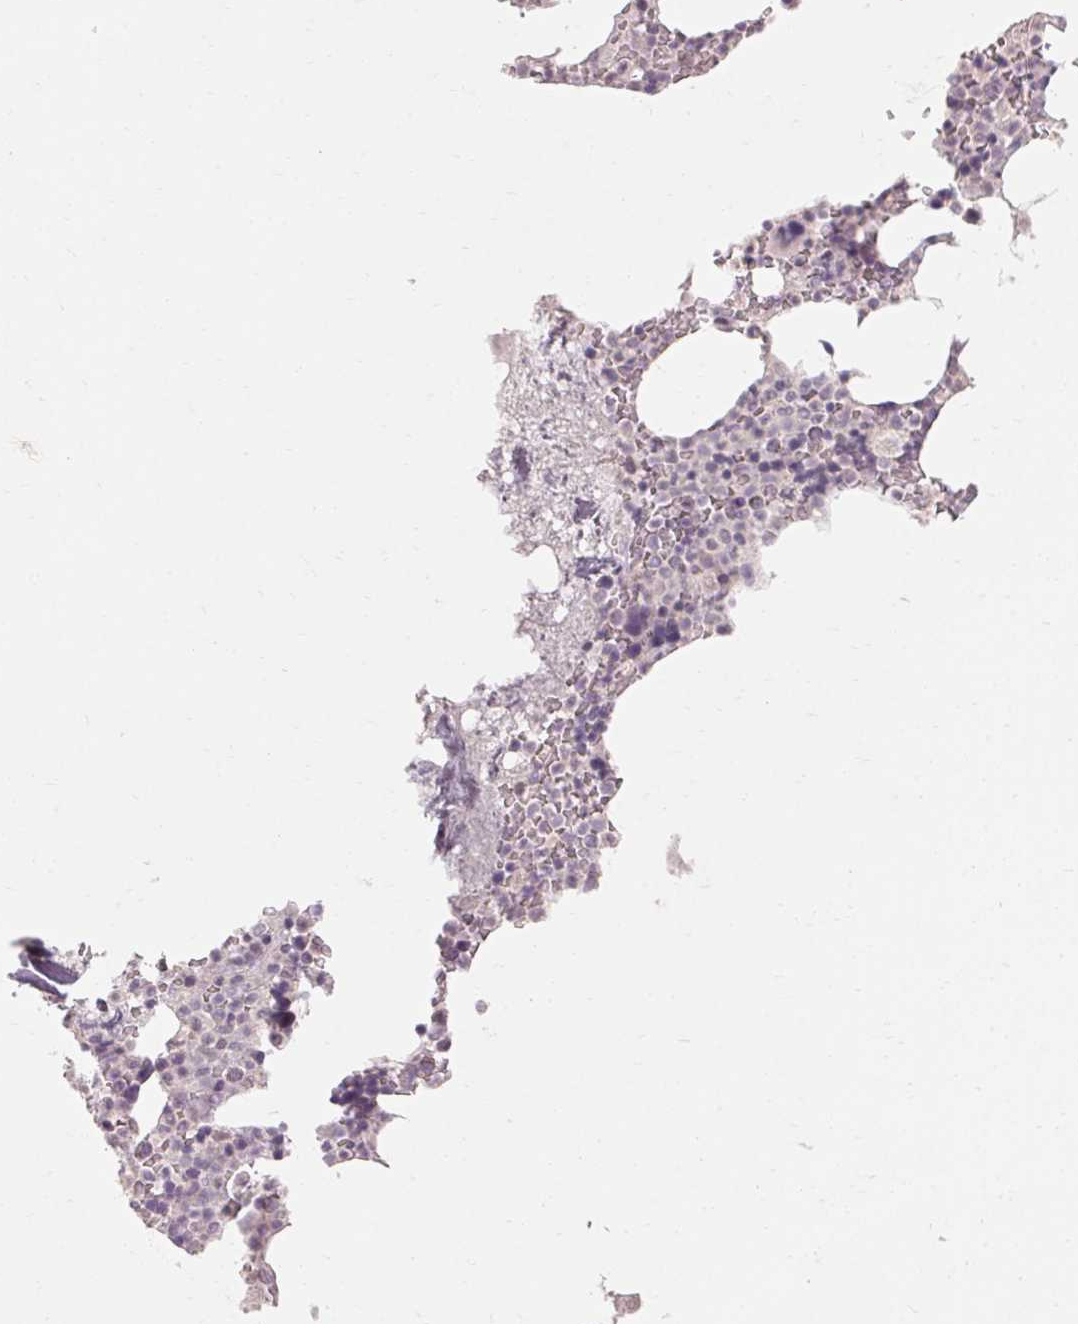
{"staining": {"intensity": "negative", "quantity": "none", "location": "none"}, "tissue": "bone marrow", "cell_type": "Hematopoietic cells", "image_type": "normal", "snomed": [{"axis": "morphology", "description": "Normal tissue, NOS"}, {"axis": "topography", "description": "Bone marrow"}], "caption": "High power microscopy histopathology image of an immunohistochemistry (IHC) histopathology image of unremarkable bone marrow, revealing no significant expression in hematopoietic cells.", "gene": "SKP2", "patient": {"sex": "female", "age": 42}}